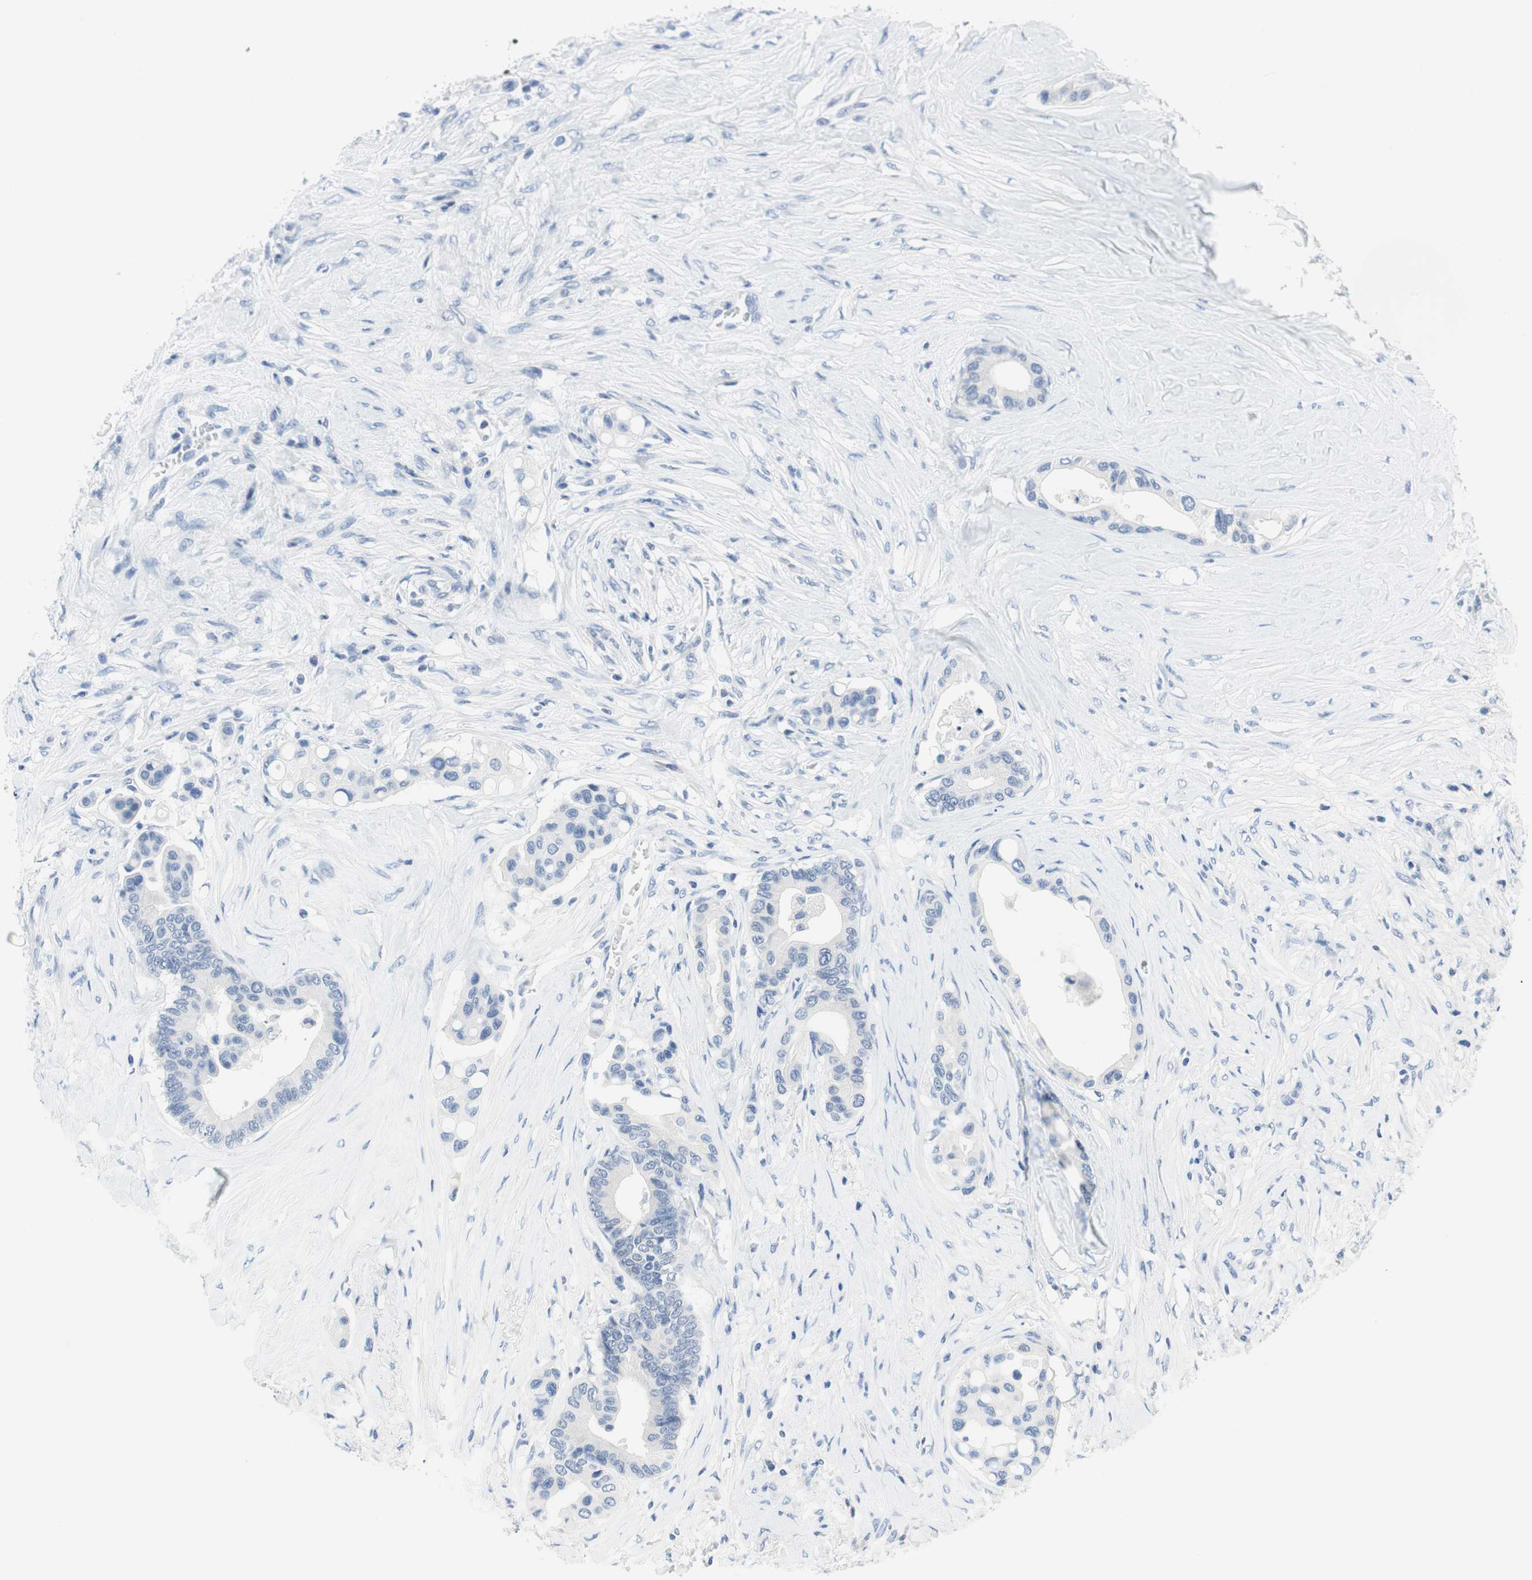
{"staining": {"intensity": "negative", "quantity": "none", "location": "none"}, "tissue": "colorectal cancer", "cell_type": "Tumor cells", "image_type": "cancer", "snomed": [{"axis": "morphology", "description": "Normal tissue, NOS"}, {"axis": "morphology", "description": "Adenocarcinoma, NOS"}, {"axis": "topography", "description": "Colon"}], "caption": "Histopathology image shows no significant protein expression in tumor cells of adenocarcinoma (colorectal). The staining is performed using DAB brown chromogen with nuclei counter-stained in using hematoxylin.", "gene": "NFATC2", "patient": {"sex": "male", "age": 82}}